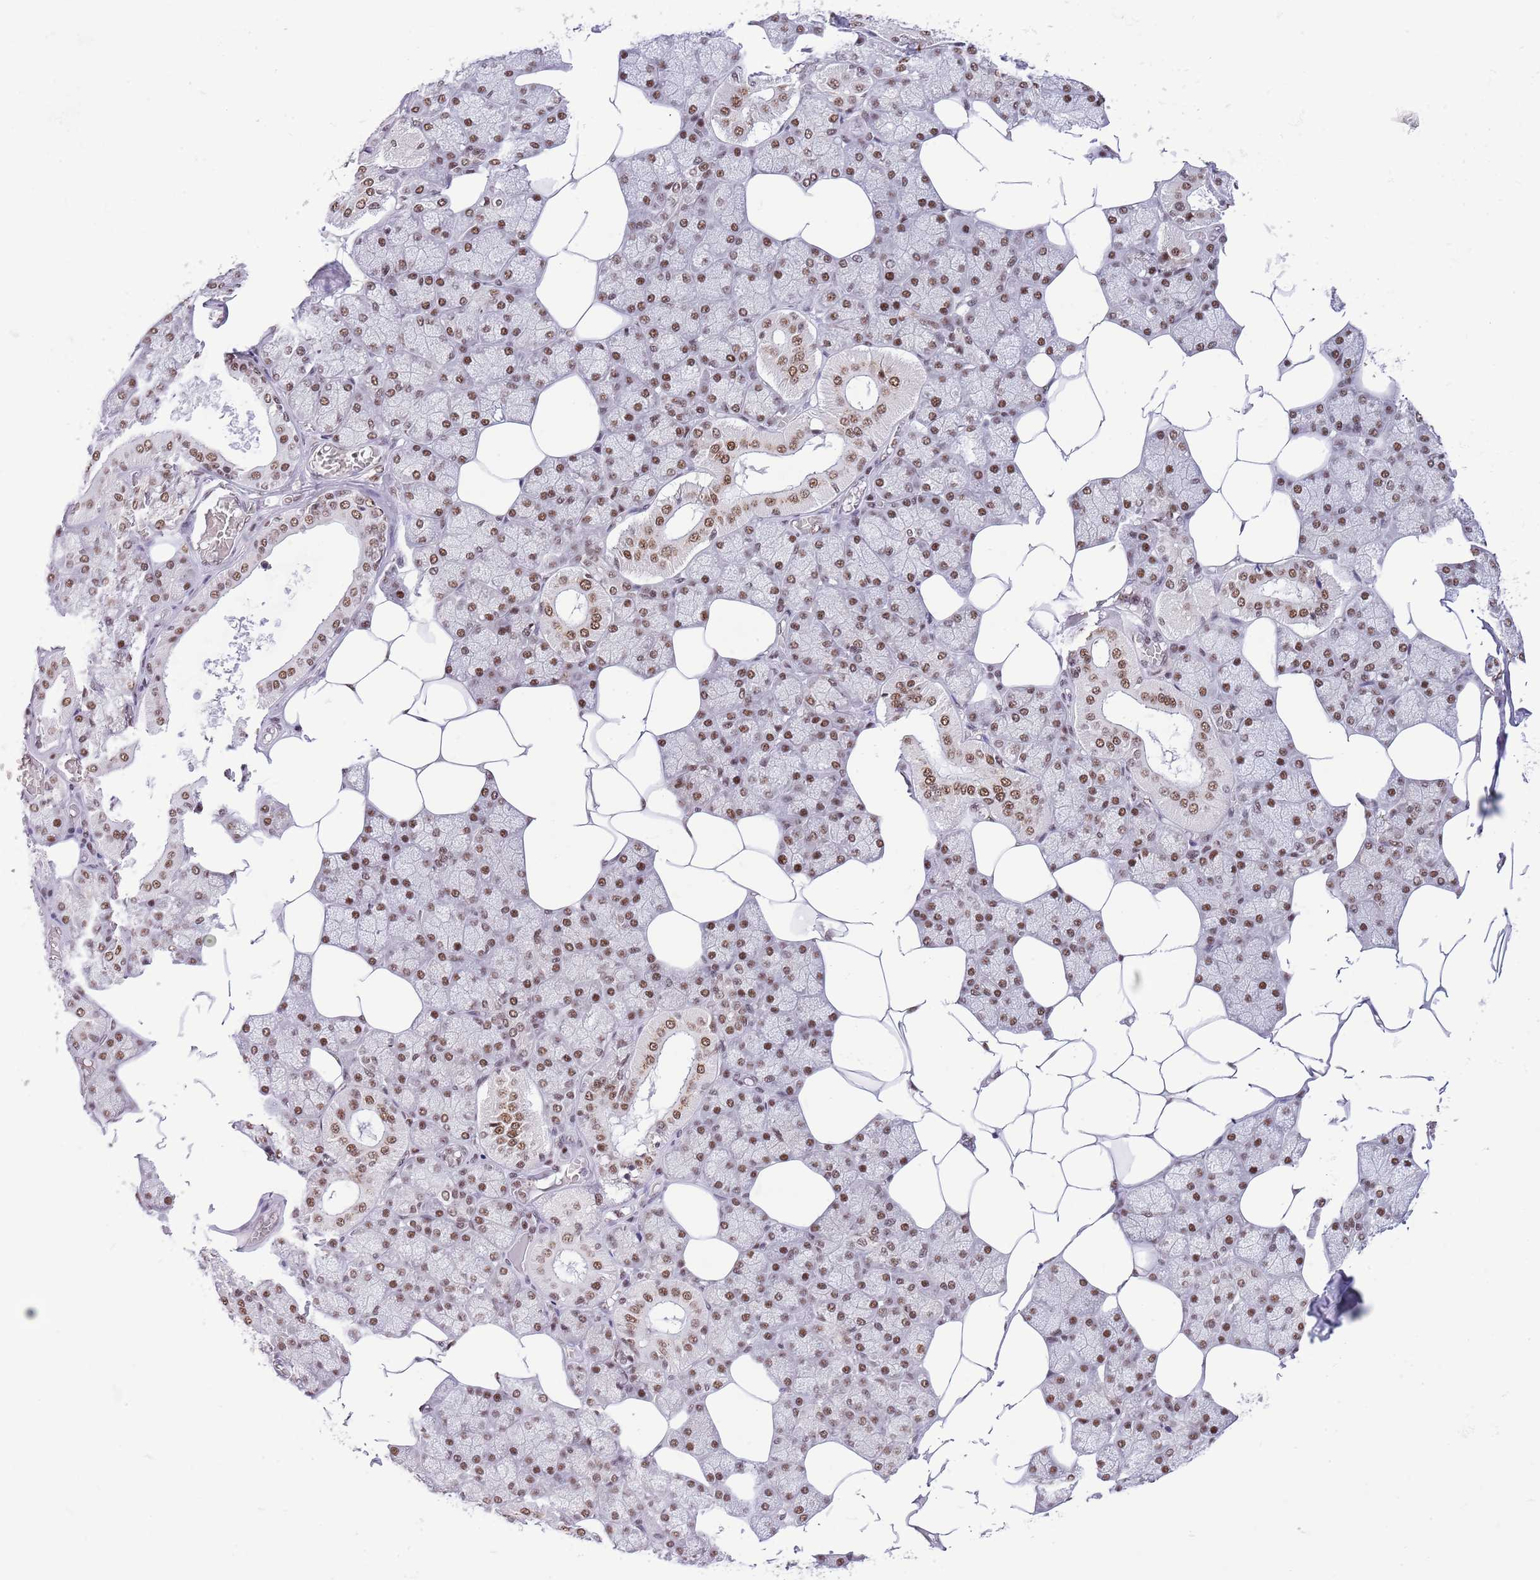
{"staining": {"intensity": "moderate", "quantity": ">75%", "location": "cytoplasmic/membranous,nuclear"}, "tissue": "salivary gland", "cell_type": "Glandular cells", "image_type": "normal", "snomed": [{"axis": "morphology", "description": "Normal tissue, NOS"}, {"axis": "topography", "description": "Salivary gland"}], "caption": "Unremarkable salivary gland was stained to show a protein in brown. There is medium levels of moderate cytoplasmic/membranous,nuclear positivity in approximately >75% of glandular cells. The staining was performed using DAB (3,3'-diaminobenzidine), with brown indicating positive protein expression. Nuclei are stained blue with hematoxylin.", "gene": "SF3A2", "patient": {"sex": "male", "age": 62}}